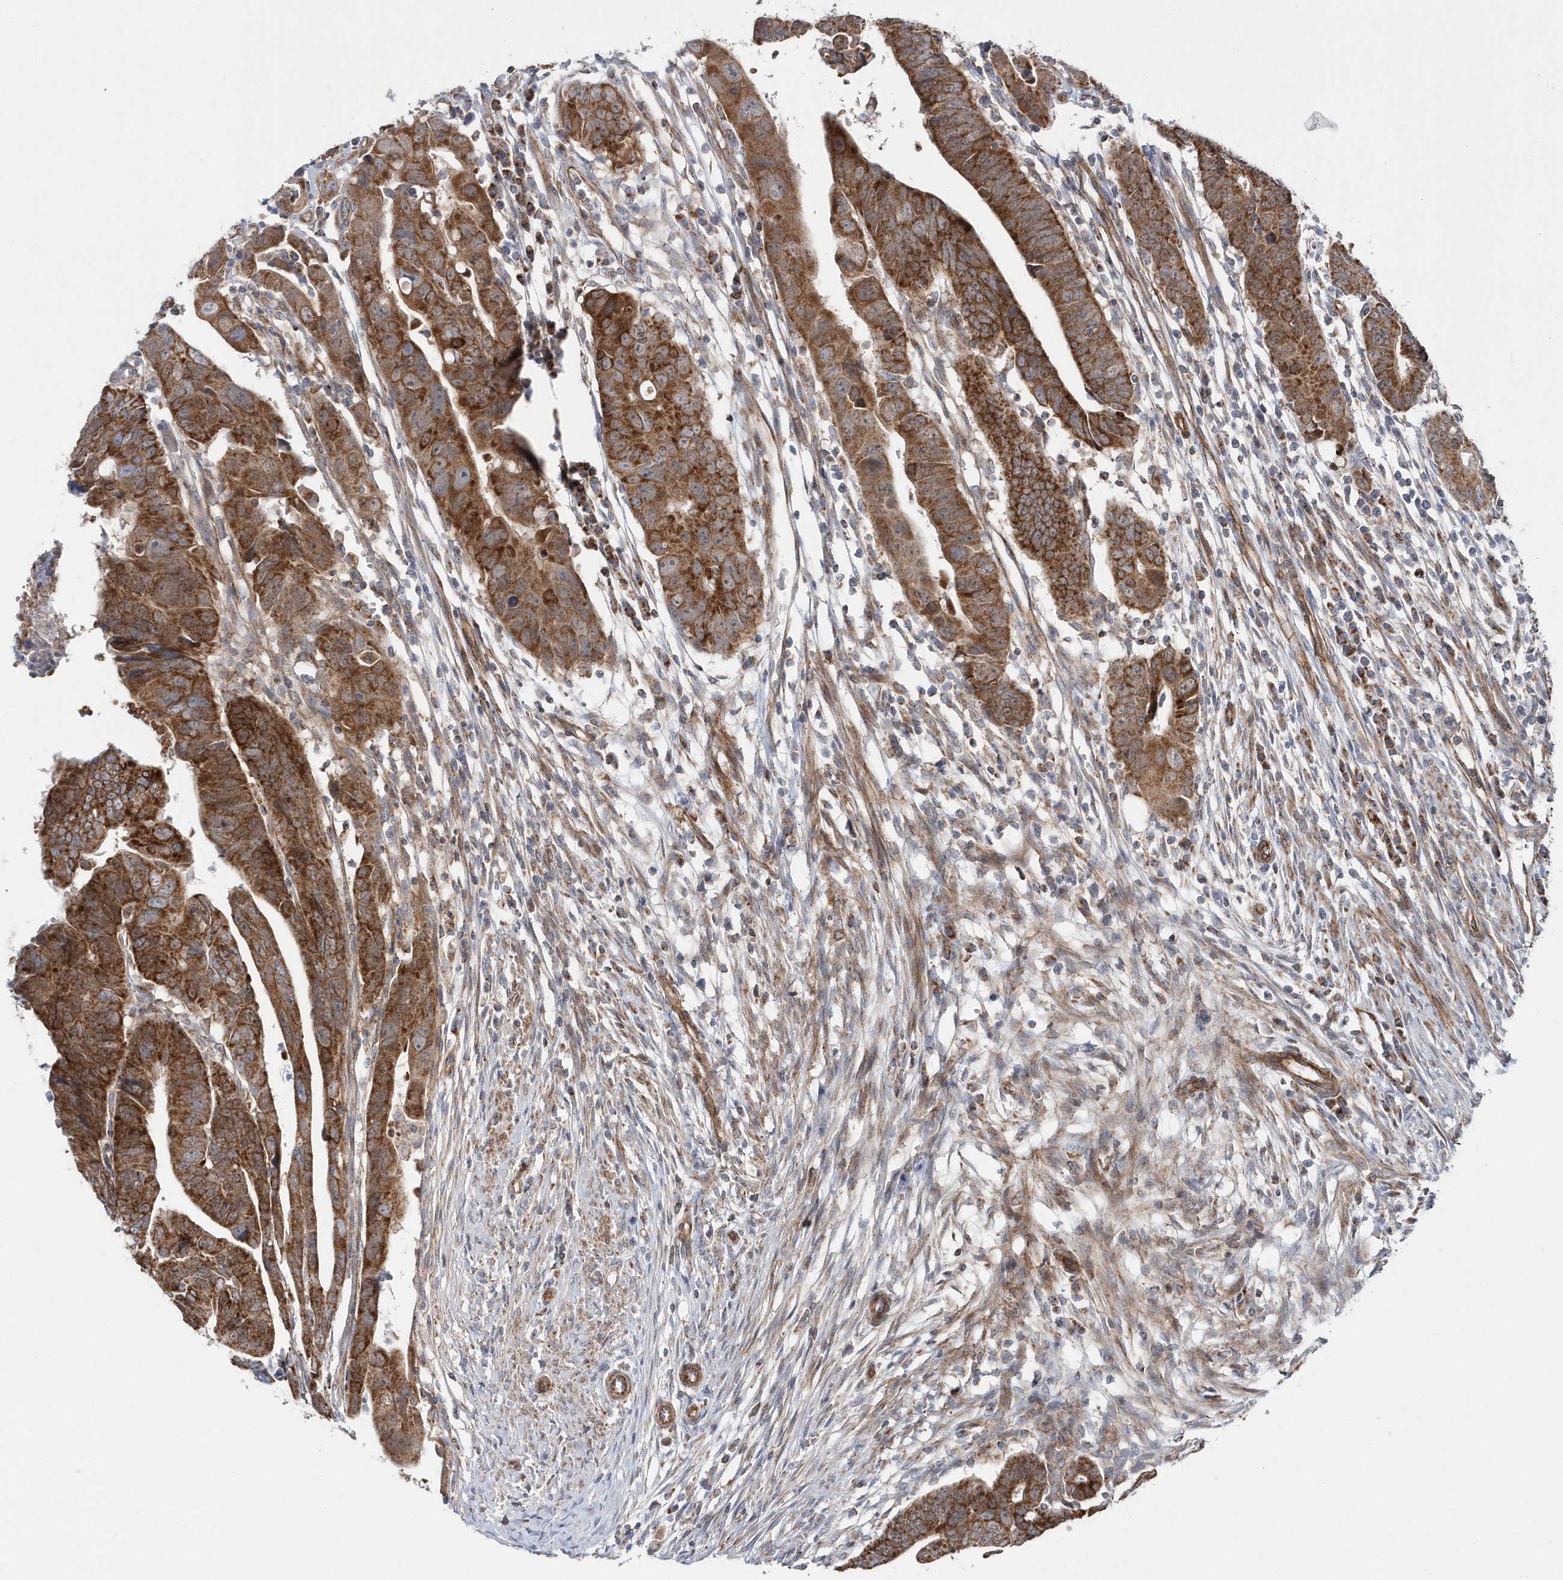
{"staining": {"intensity": "strong", "quantity": ">75%", "location": "cytoplasmic/membranous"}, "tissue": "colorectal cancer", "cell_type": "Tumor cells", "image_type": "cancer", "snomed": [{"axis": "morphology", "description": "Adenocarcinoma, NOS"}, {"axis": "topography", "description": "Rectum"}], "caption": "Immunohistochemistry (IHC) photomicrograph of neoplastic tissue: human adenocarcinoma (colorectal) stained using immunohistochemistry (IHC) shows high levels of strong protein expression localized specifically in the cytoplasmic/membranous of tumor cells, appearing as a cytoplasmic/membranous brown color.", "gene": "OPA1", "patient": {"sex": "female", "age": 65}}